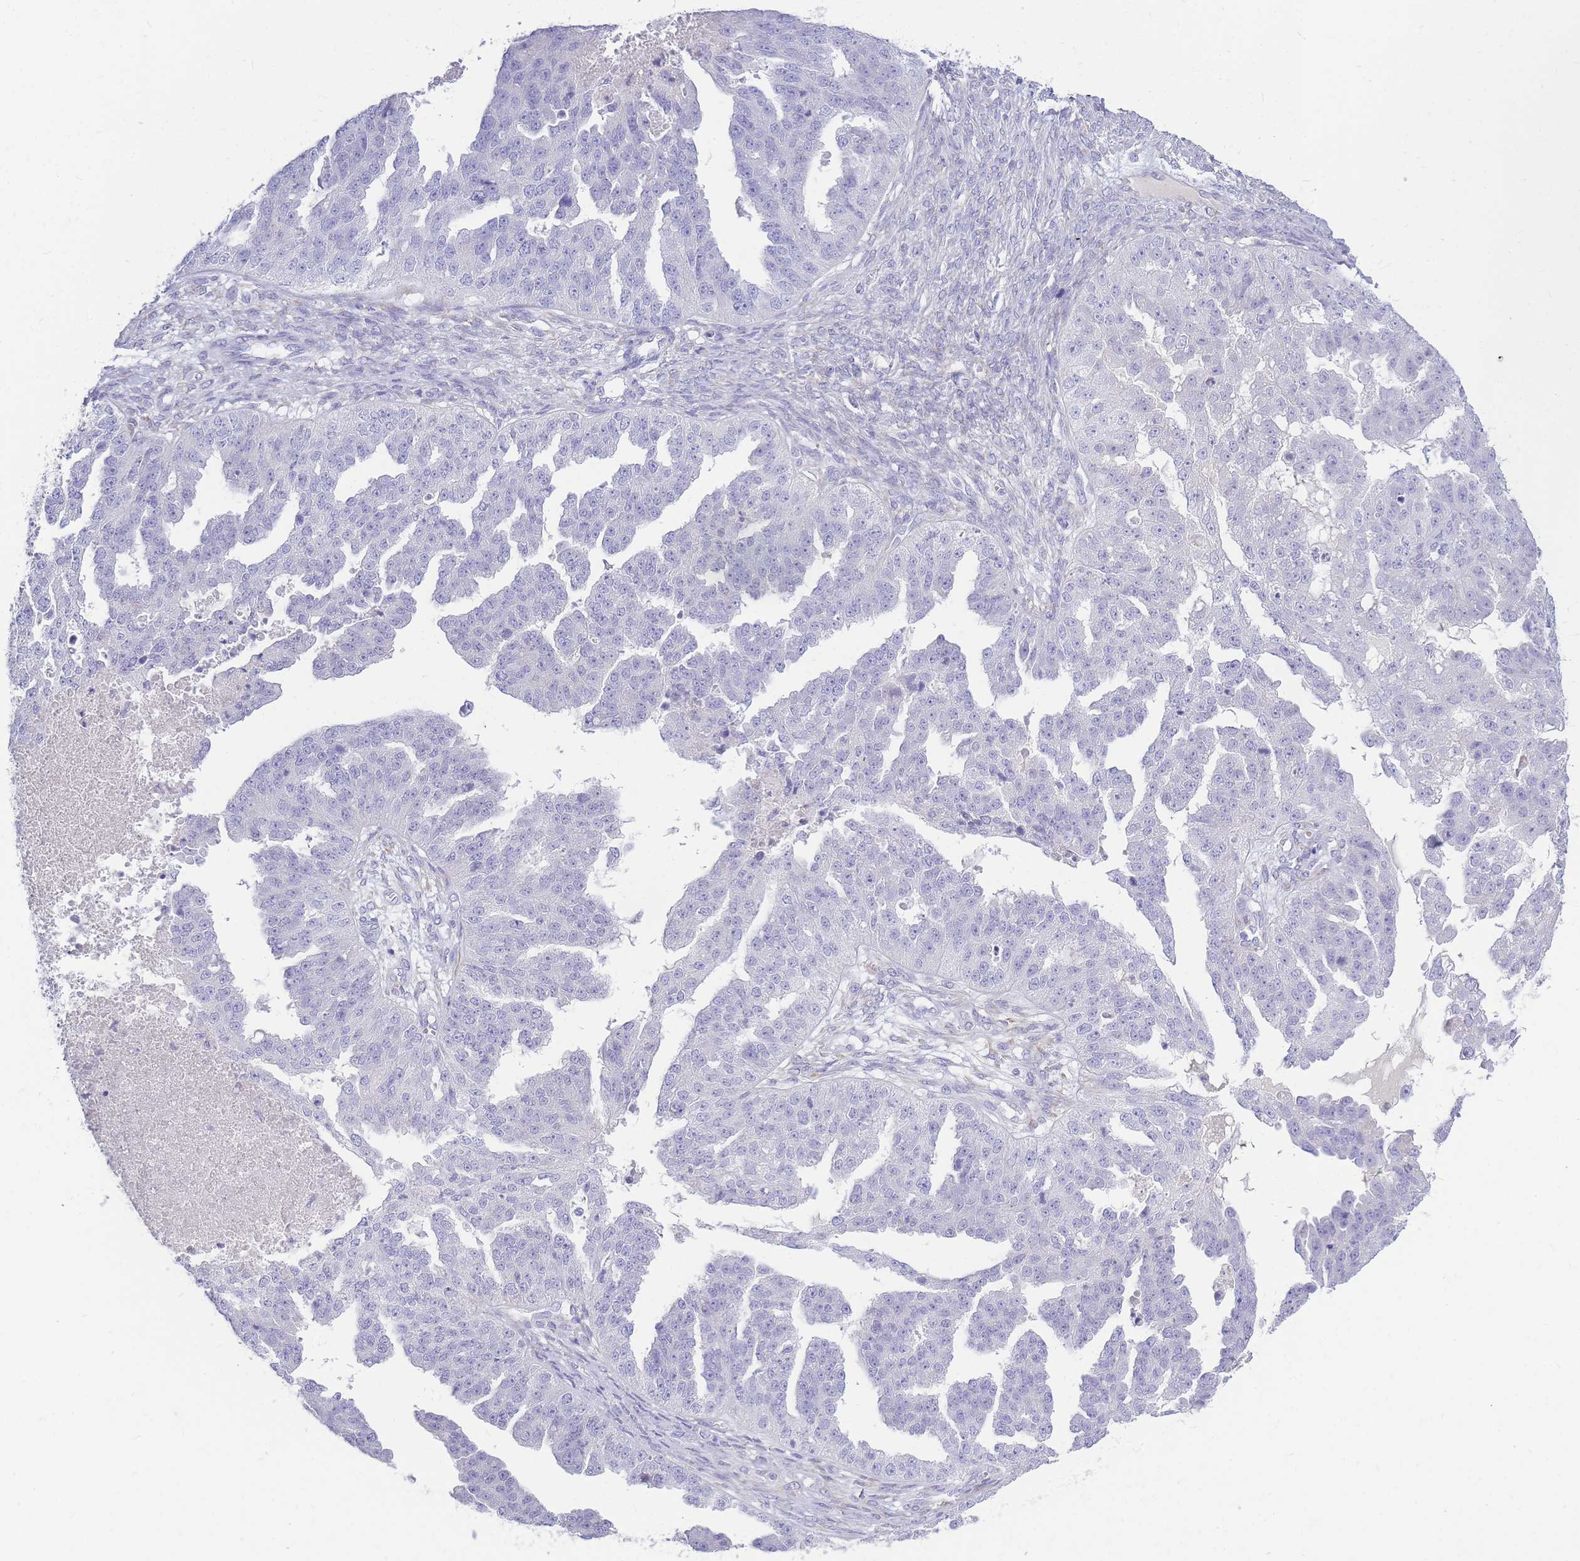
{"staining": {"intensity": "negative", "quantity": "none", "location": "none"}, "tissue": "ovarian cancer", "cell_type": "Tumor cells", "image_type": "cancer", "snomed": [{"axis": "morphology", "description": "Cystadenocarcinoma, serous, NOS"}, {"axis": "topography", "description": "Ovary"}], "caption": "Ovarian cancer (serous cystadenocarcinoma) was stained to show a protein in brown. There is no significant positivity in tumor cells.", "gene": "TPSD1", "patient": {"sex": "female", "age": 58}}